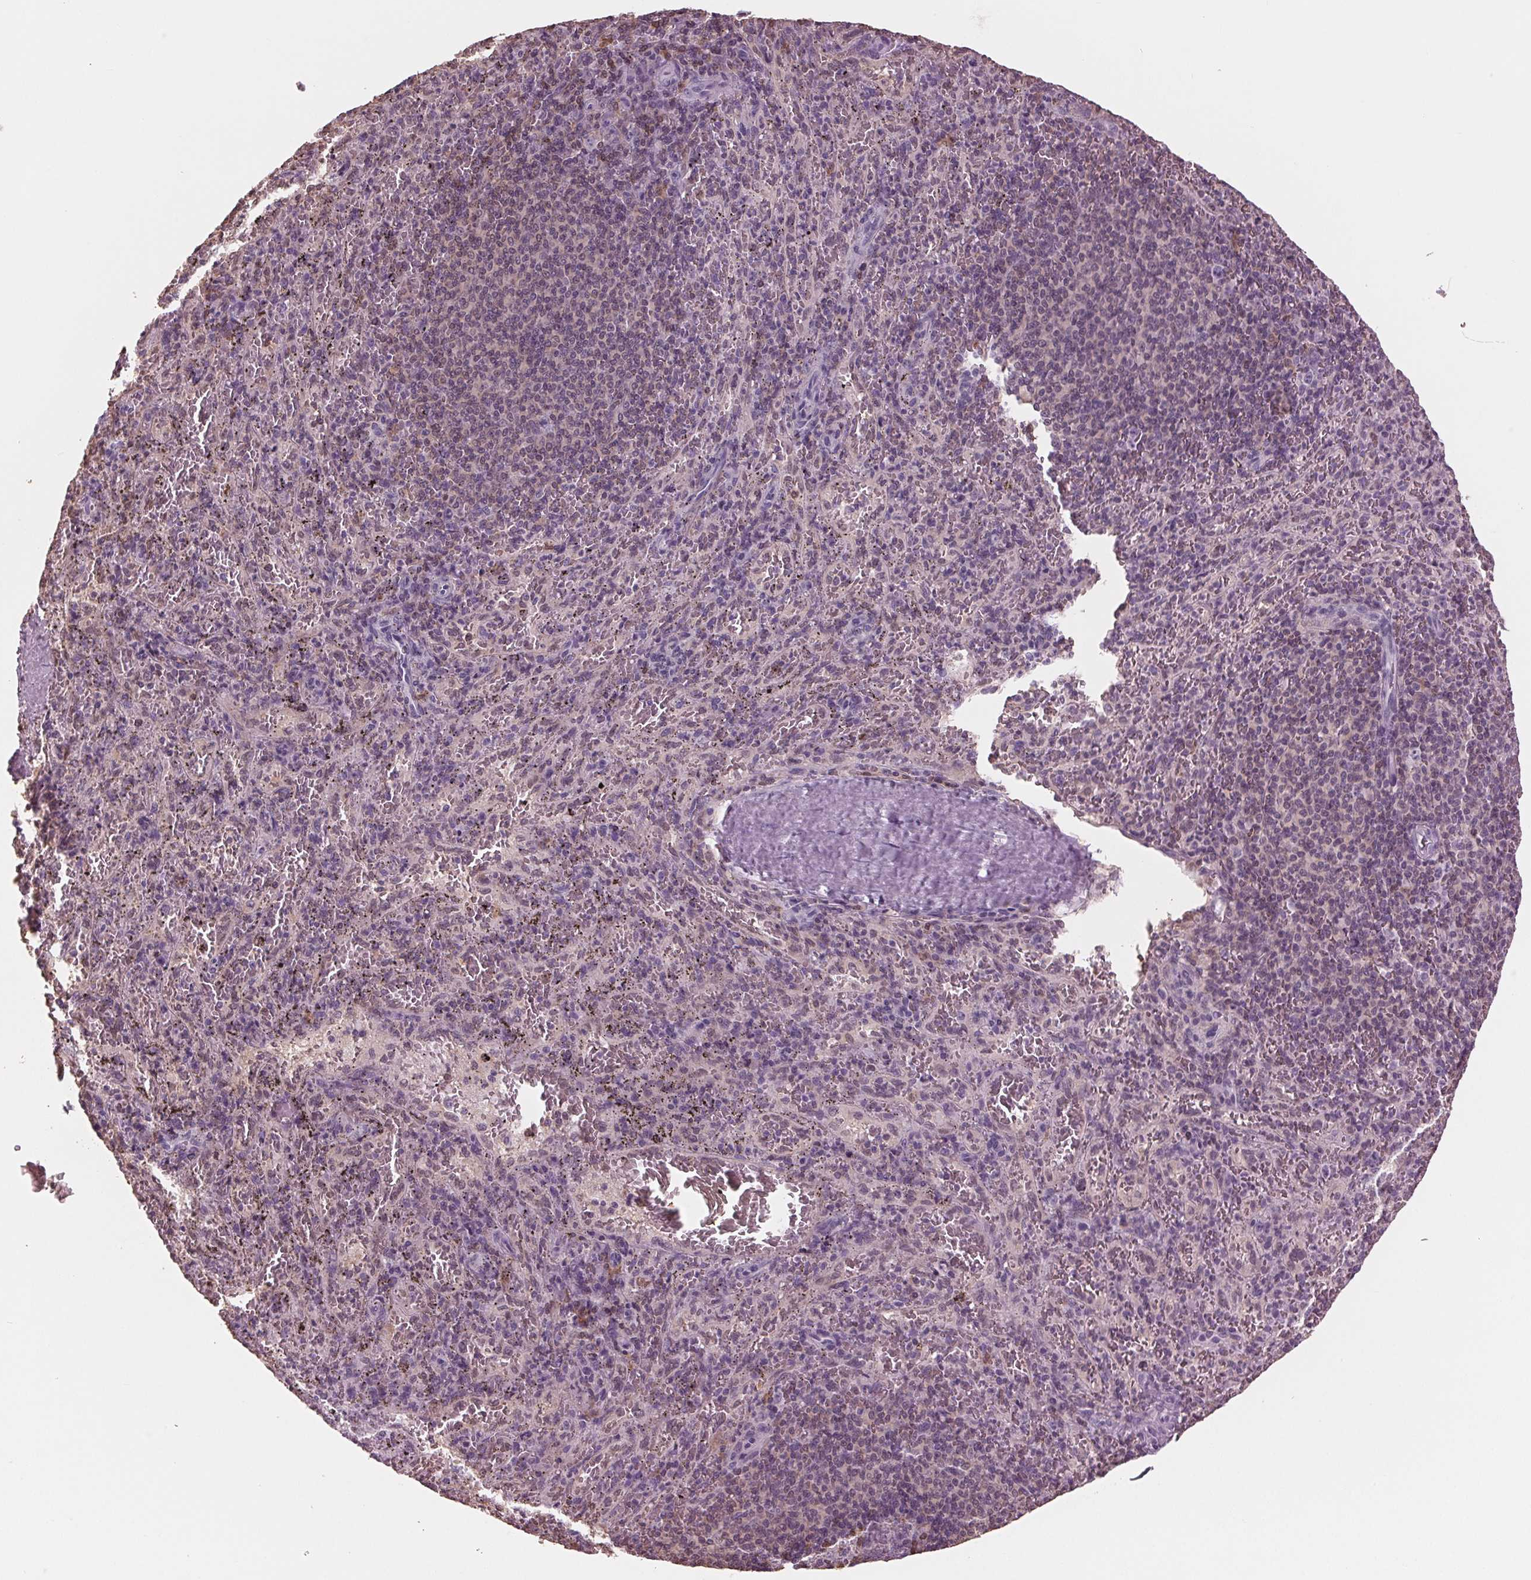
{"staining": {"intensity": "negative", "quantity": "none", "location": "none"}, "tissue": "spleen", "cell_type": "Cells in red pulp", "image_type": "normal", "snomed": [{"axis": "morphology", "description": "Normal tissue, NOS"}, {"axis": "topography", "description": "Spleen"}], "caption": "An immunohistochemistry (IHC) photomicrograph of normal spleen is shown. There is no staining in cells in red pulp of spleen.", "gene": "BTLA", "patient": {"sex": "male", "age": 57}}